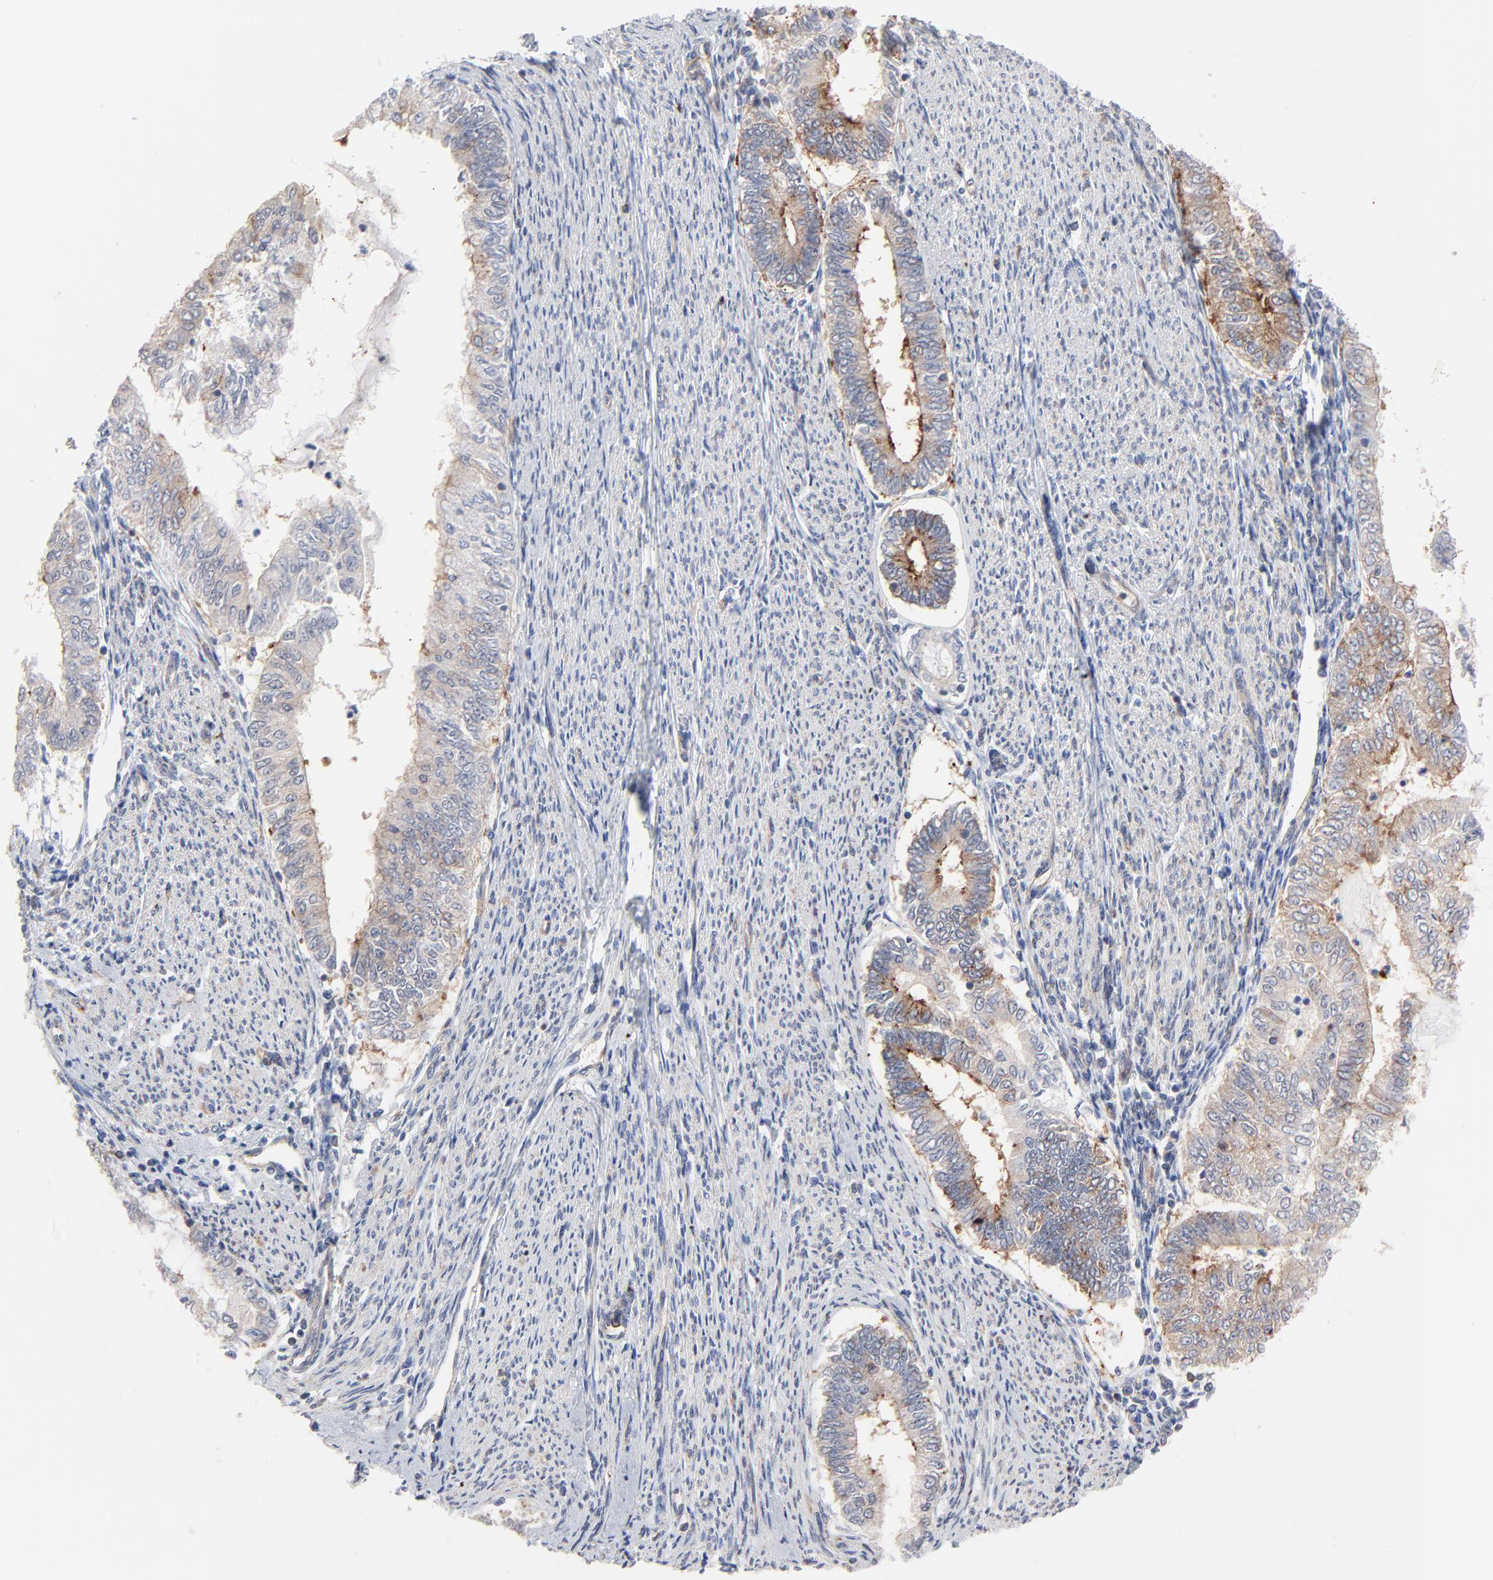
{"staining": {"intensity": "weak", "quantity": ">75%", "location": "cytoplasmic/membranous"}, "tissue": "endometrial cancer", "cell_type": "Tumor cells", "image_type": "cancer", "snomed": [{"axis": "morphology", "description": "Adenocarcinoma, NOS"}, {"axis": "topography", "description": "Endometrium"}], "caption": "Immunohistochemical staining of endometrial cancer (adenocarcinoma) demonstrates weak cytoplasmic/membranous protein staining in about >75% of tumor cells.", "gene": "CD2AP", "patient": {"sex": "female", "age": 66}}